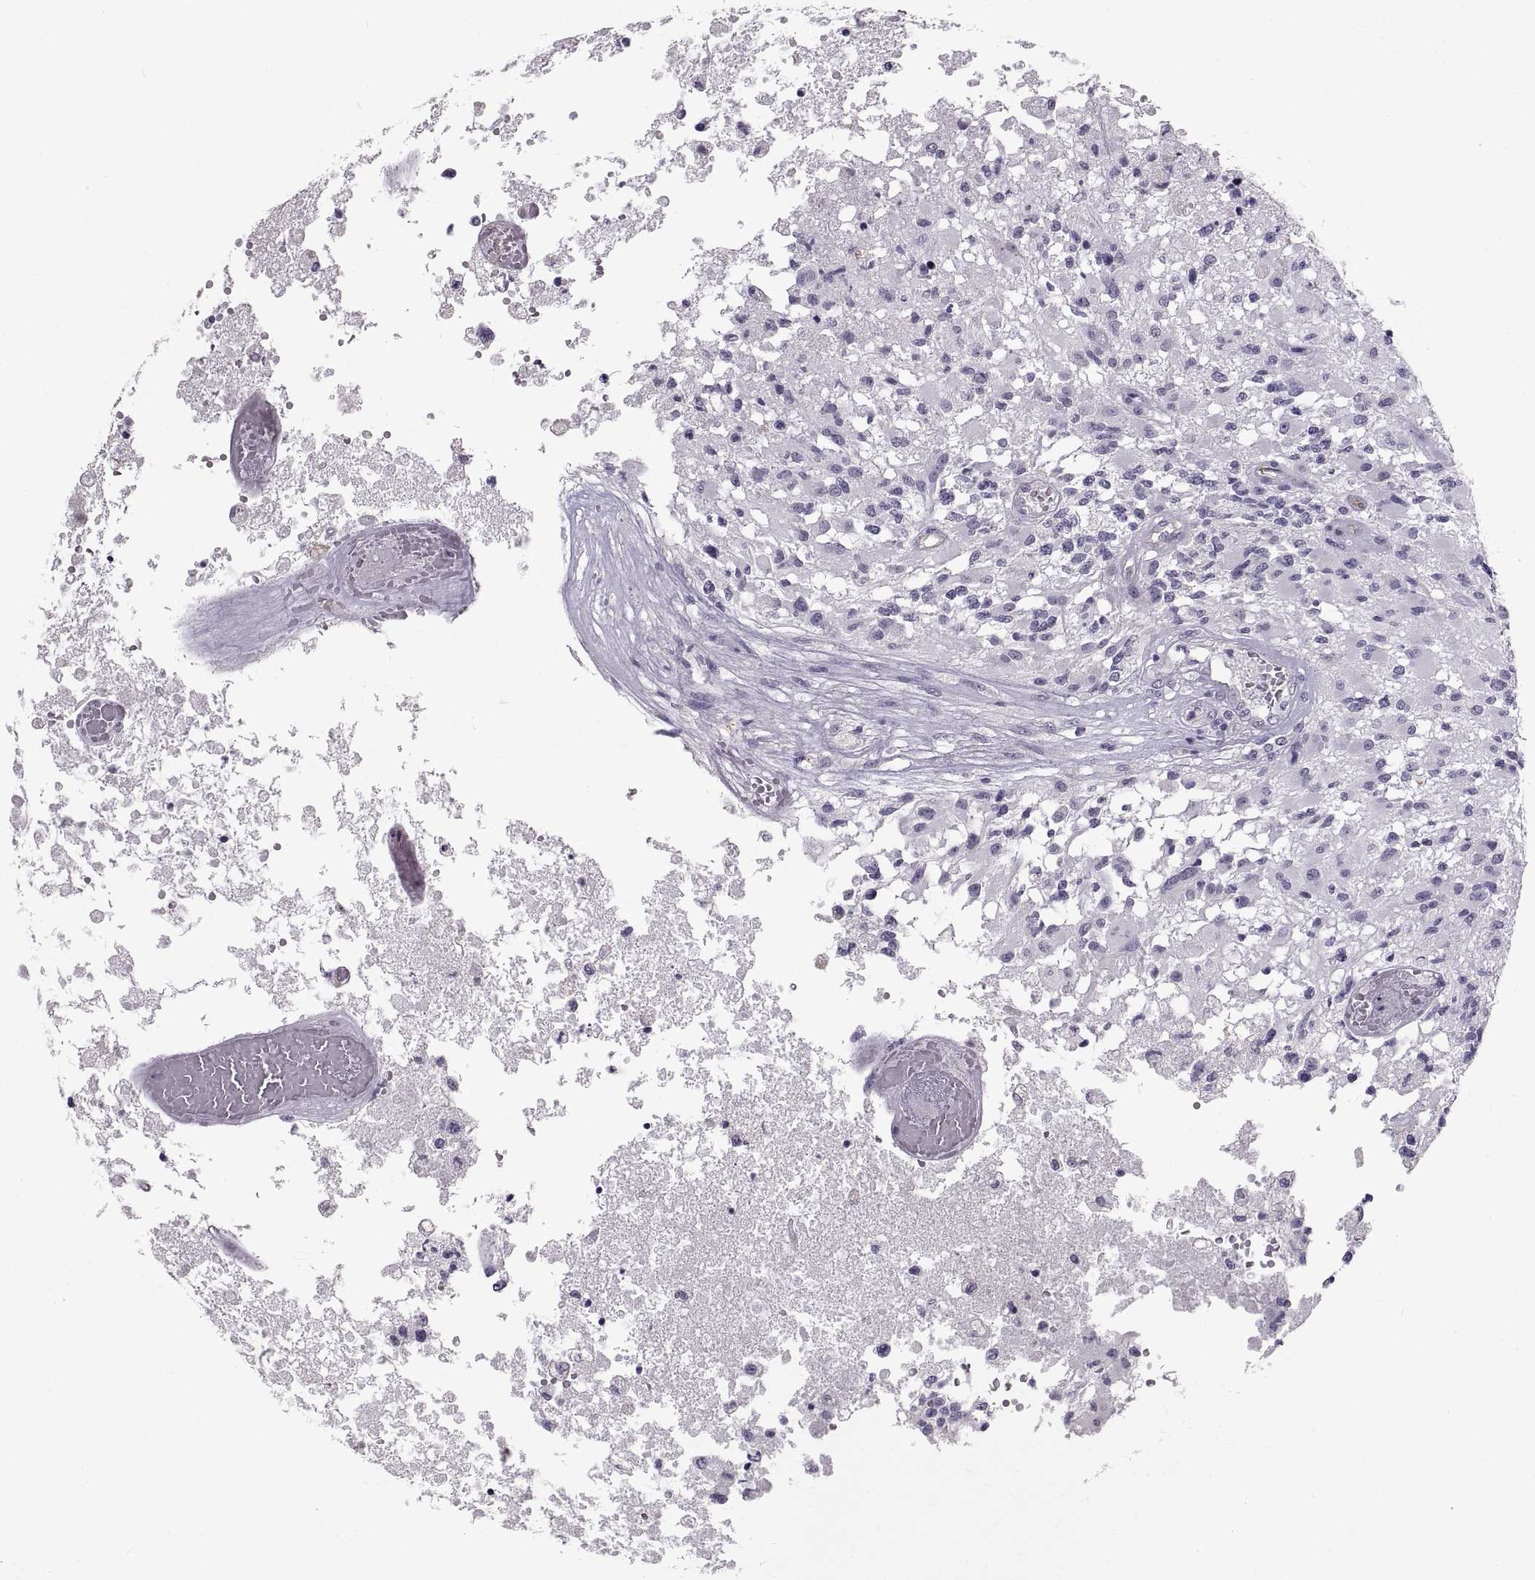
{"staining": {"intensity": "negative", "quantity": "none", "location": "none"}, "tissue": "glioma", "cell_type": "Tumor cells", "image_type": "cancer", "snomed": [{"axis": "morphology", "description": "Glioma, malignant, High grade"}, {"axis": "topography", "description": "Brain"}], "caption": "Malignant high-grade glioma stained for a protein using IHC displays no expression tumor cells.", "gene": "SPACDR", "patient": {"sex": "female", "age": 63}}